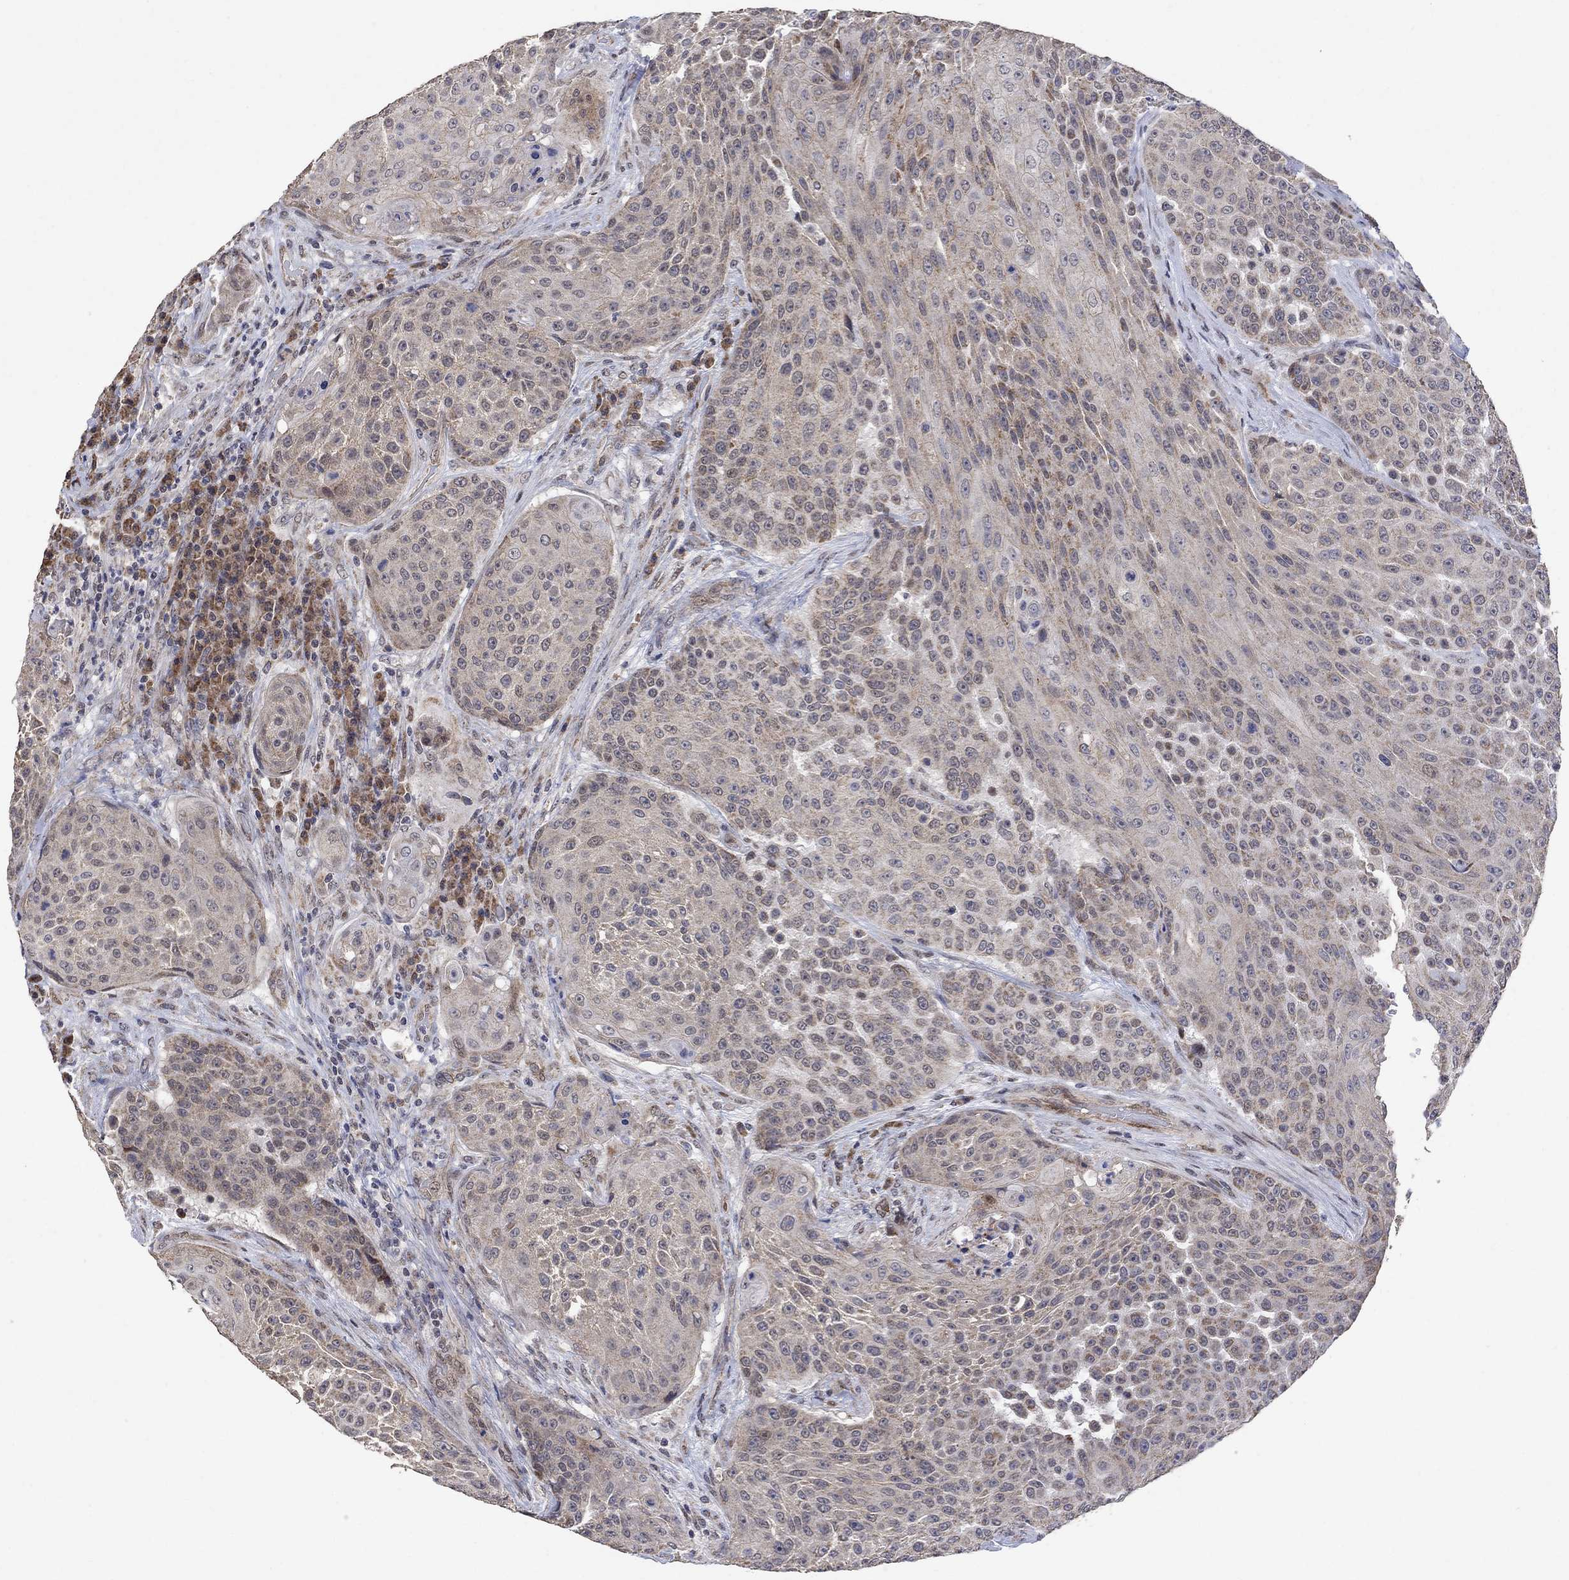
{"staining": {"intensity": "negative", "quantity": "none", "location": "none"}, "tissue": "urothelial cancer", "cell_type": "Tumor cells", "image_type": "cancer", "snomed": [{"axis": "morphology", "description": "Urothelial carcinoma, High grade"}, {"axis": "topography", "description": "Urinary bladder"}], "caption": "Human urothelial carcinoma (high-grade) stained for a protein using immunohistochemistry (IHC) exhibits no staining in tumor cells.", "gene": "ANKRA2", "patient": {"sex": "female", "age": 63}}